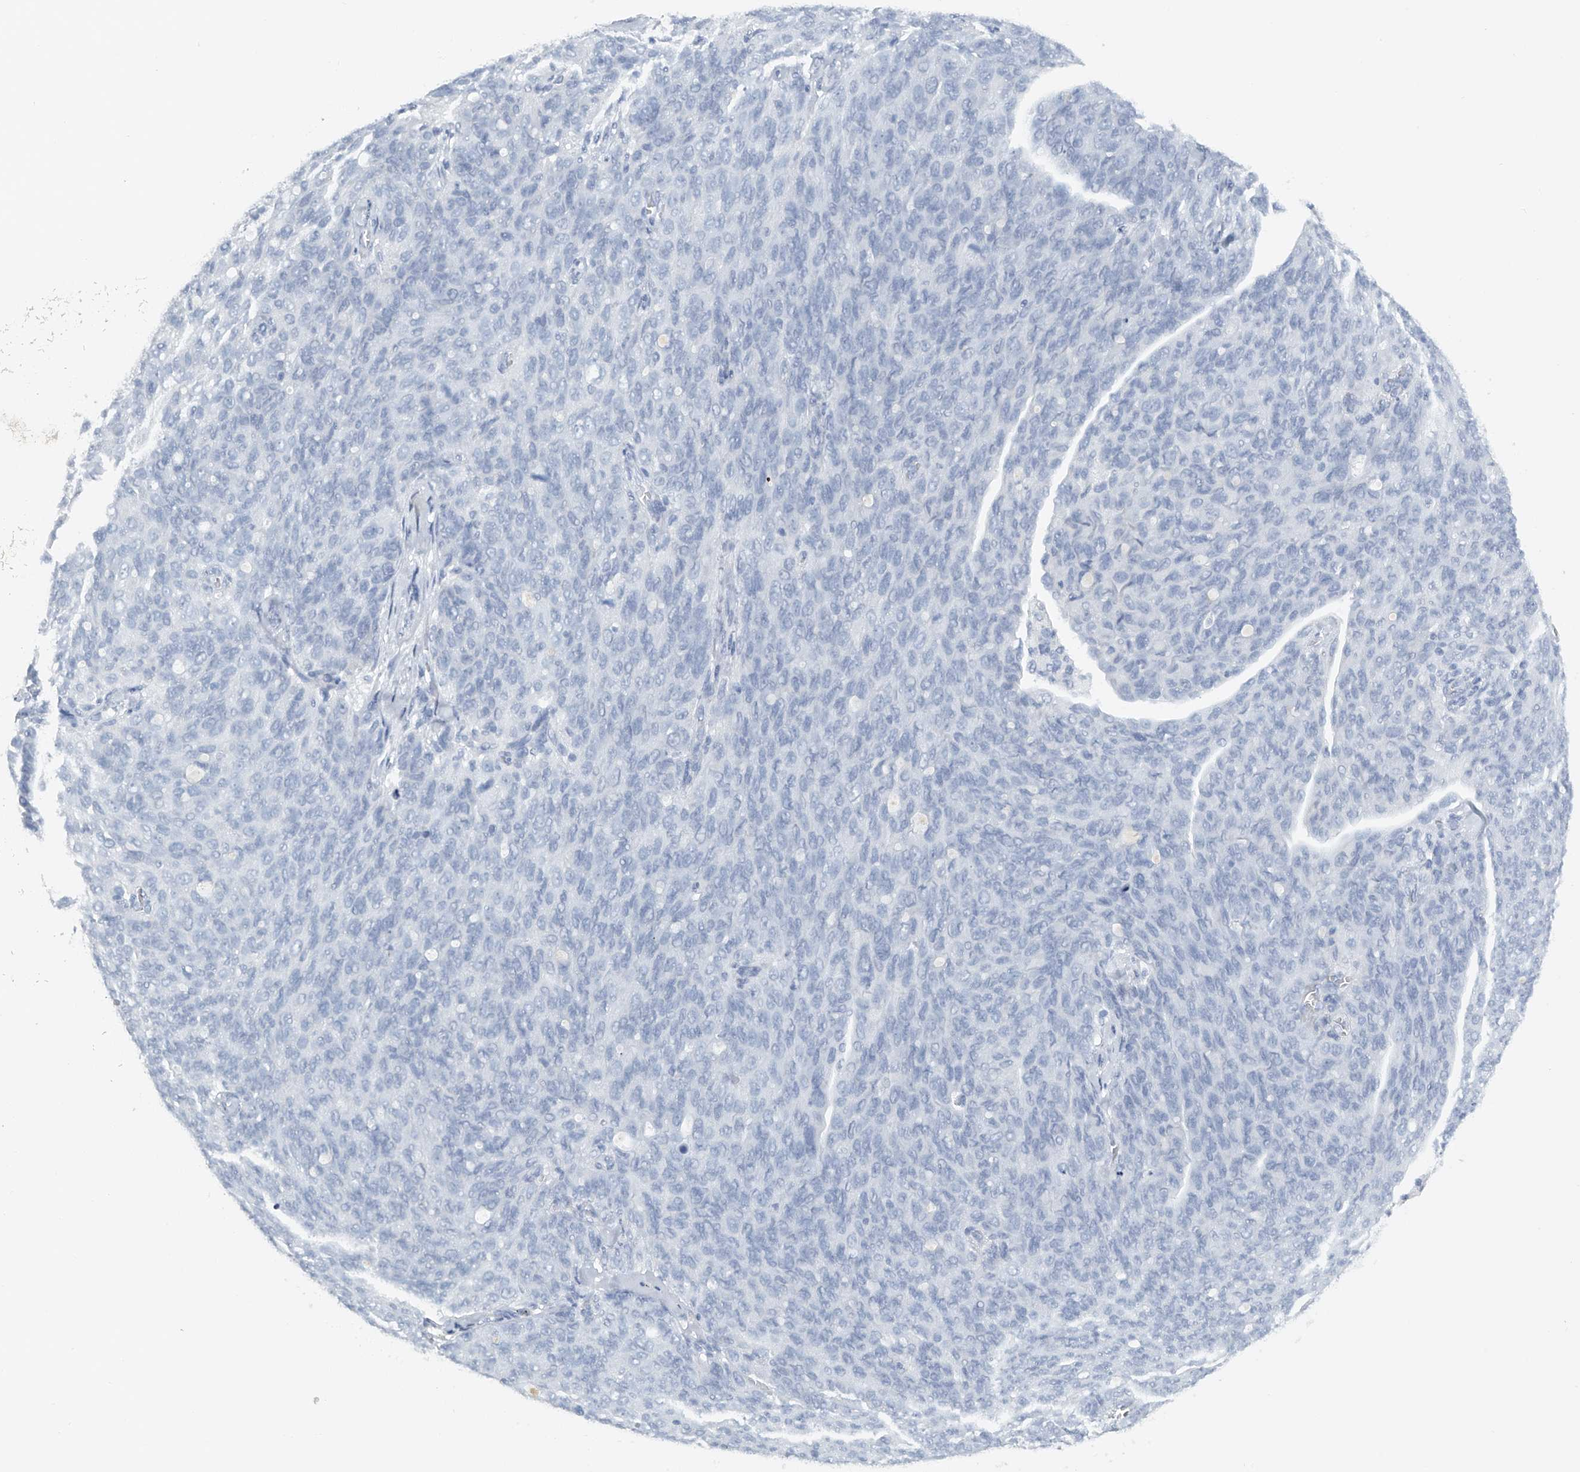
{"staining": {"intensity": "negative", "quantity": "none", "location": "none"}, "tissue": "ovarian cancer", "cell_type": "Tumor cells", "image_type": "cancer", "snomed": [{"axis": "morphology", "description": "Carcinoma, endometroid"}, {"axis": "topography", "description": "Ovary"}], "caption": "High power microscopy image of an IHC histopathology image of ovarian cancer (endometroid carcinoma), revealing no significant positivity in tumor cells.", "gene": "FAT2", "patient": {"sex": "female", "age": 60}}